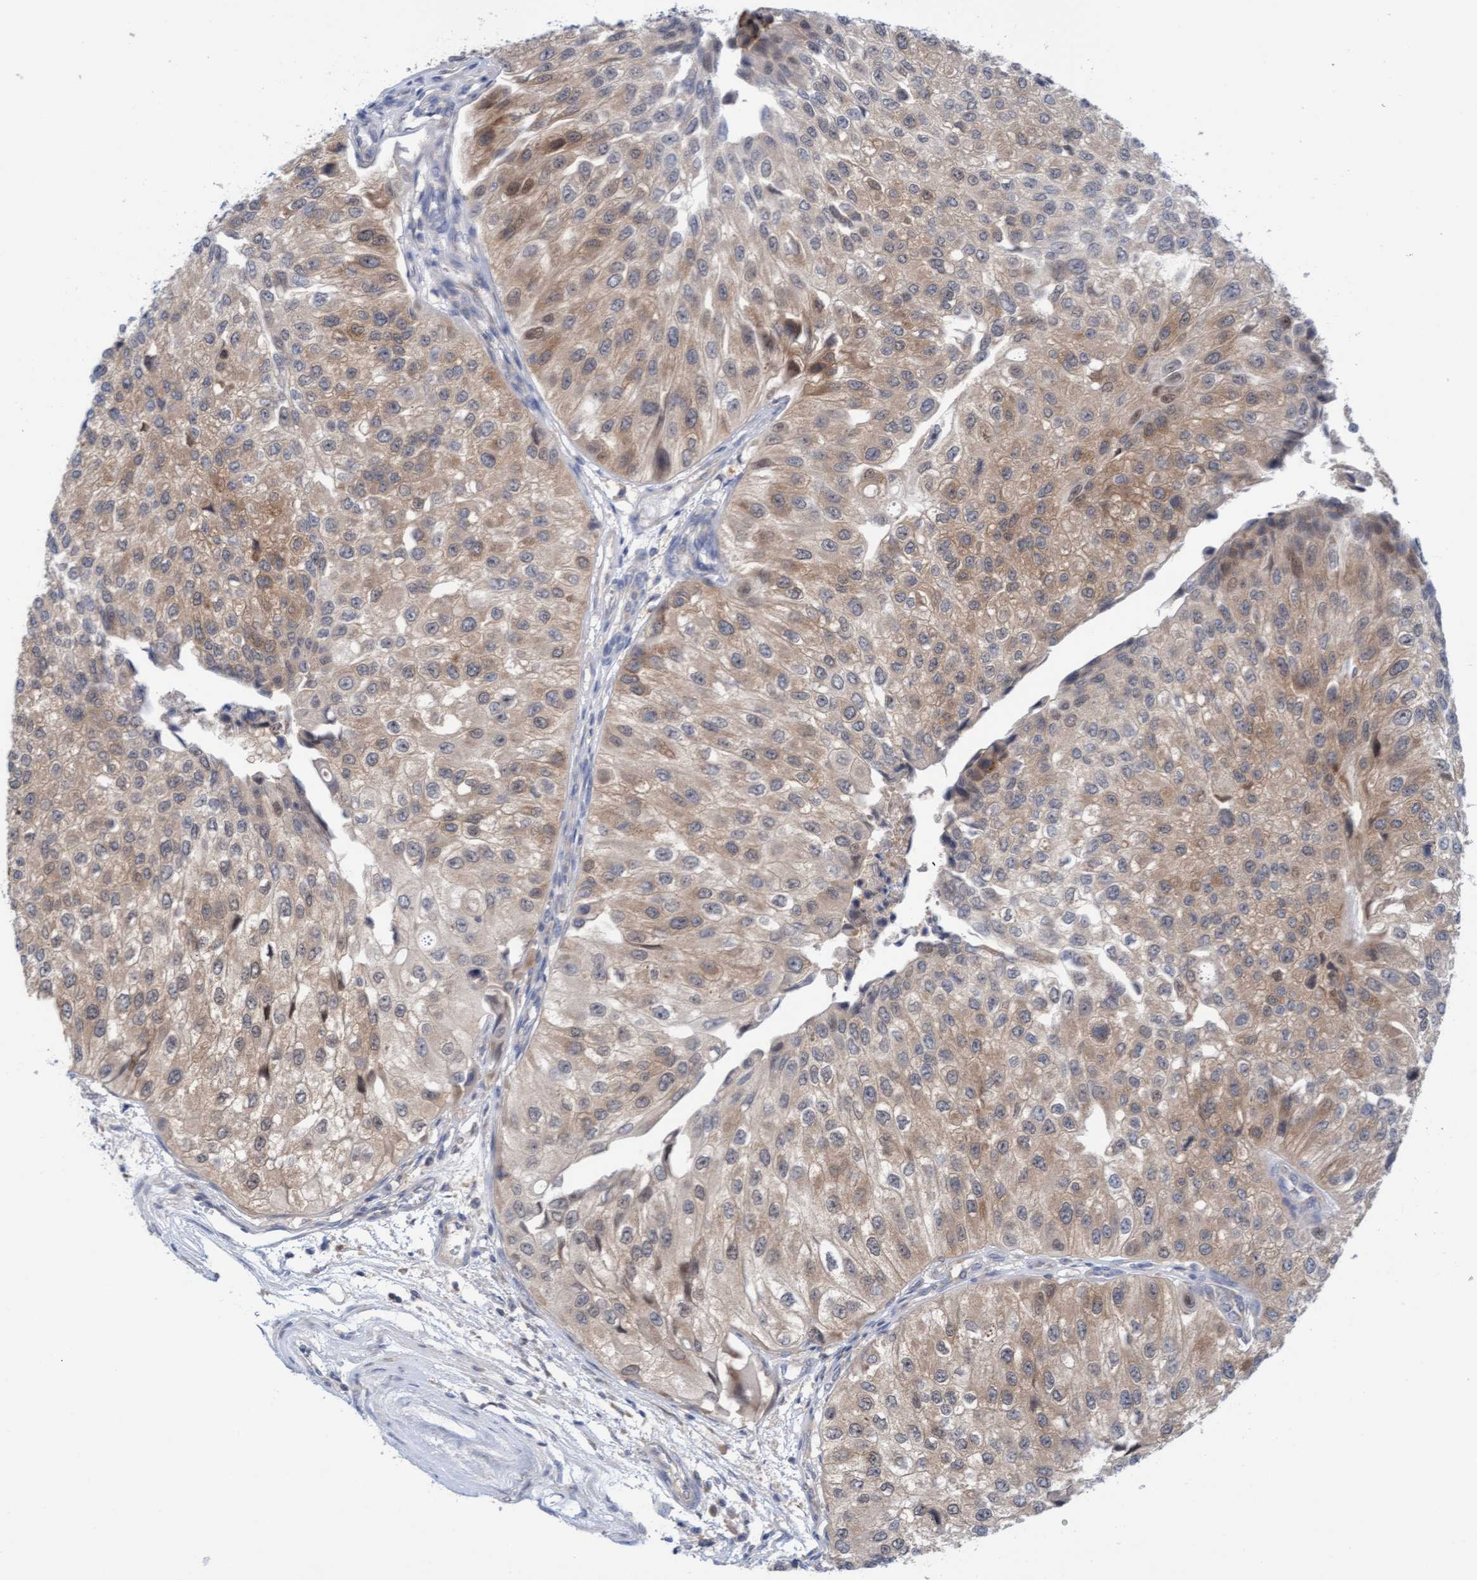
{"staining": {"intensity": "weak", "quantity": ">75%", "location": "cytoplasmic/membranous"}, "tissue": "urothelial cancer", "cell_type": "Tumor cells", "image_type": "cancer", "snomed": [{"axis": "morphology", "description": "Urothelial carcinoma, High grade"}, {"axis": "topography", "description": "Kidney"}, {"axis": "topography", "description": "Urinary bladder"}], "caption": "This histopathology image displays immunohistochemistry (IHC) staining of human high-grade urothelial carcinoma, with low weak cytoplasmic/membranous positivity in approximately >75% of tumor cells.", "gene": "AMZ2", "patient": {"sex": "male", "age": 77}}